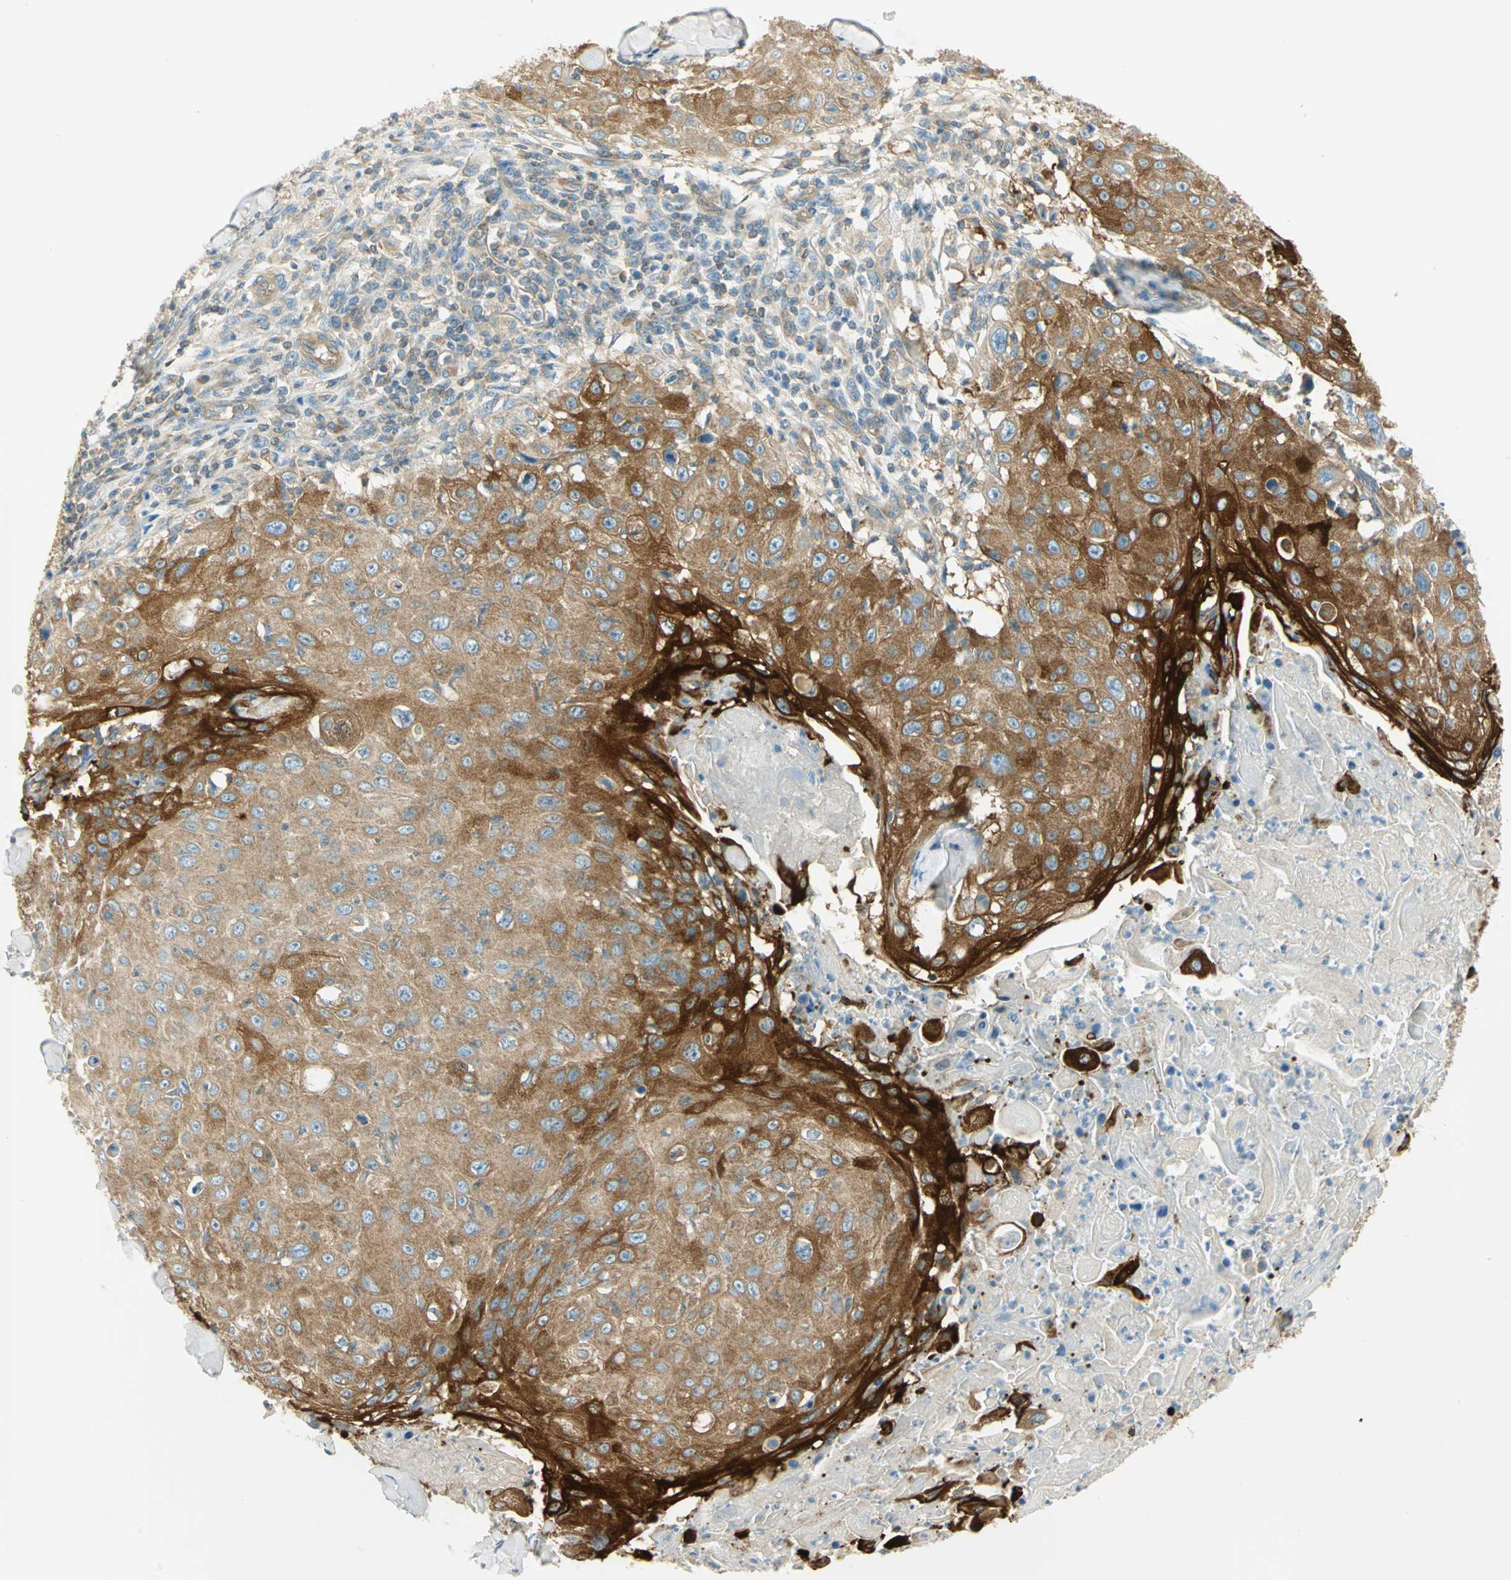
{"staining": {"intensity": "strong", "quantity": ">75%", "location": "cytoplasmic/membranous"}, "tissue": "skin cancer", "cell_type": "Tumor cells", "image_type": "cancer", "snomed": [{"axis": "morphology", "description": "Squamous cell carcinoma, NOS"}, {"axis": "topography", "description": "Skin"}], "caption": "Skin squamous cell carcinoma stained with a brown dye demonstrates strong cytoplasmic/membranous positive positivity in approximately >75% of tumor cells.", "gene": "TSC22D2", "patient": {"sex": "male", "age": 86}}